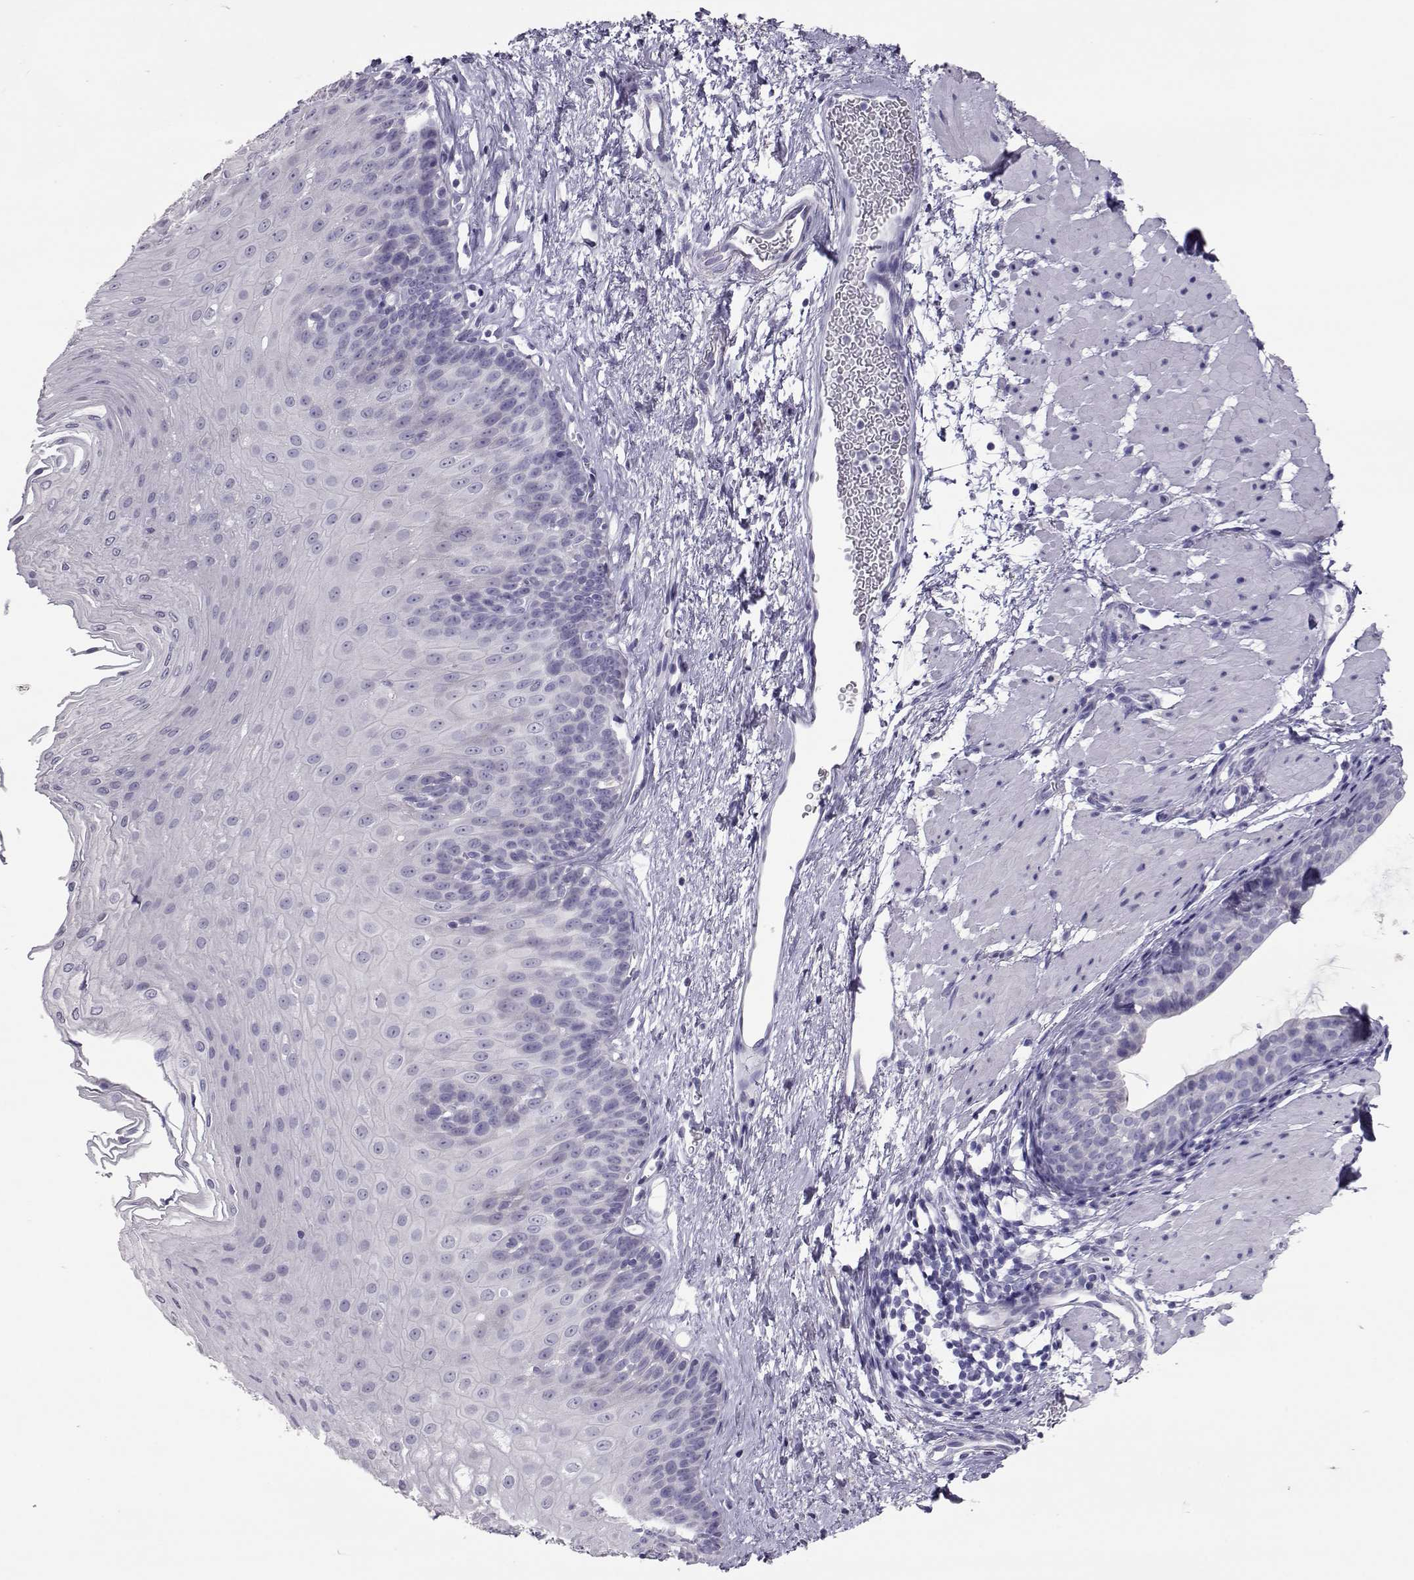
{"staining": {"intensity": "negative", "quantity": "none", "location": "none"}, "tissue": "esophagus", "cell_type": "Squamous epithelial cells", "image_type": "normal", "snomed": [{"axis": "morphology", "description": "Normal tissue, NOS"}, {"axis": "topography", "description": "Esophagus"}], "caption": "Immunohistochemistry image of benign esophagus: esophagus stained with DAB (3,3'-diaminobenzidine) displays no significant protein expression in squamous epithelial cells.", "gene": "PMCH", "patient": {"sex": "female", "age": 62}}